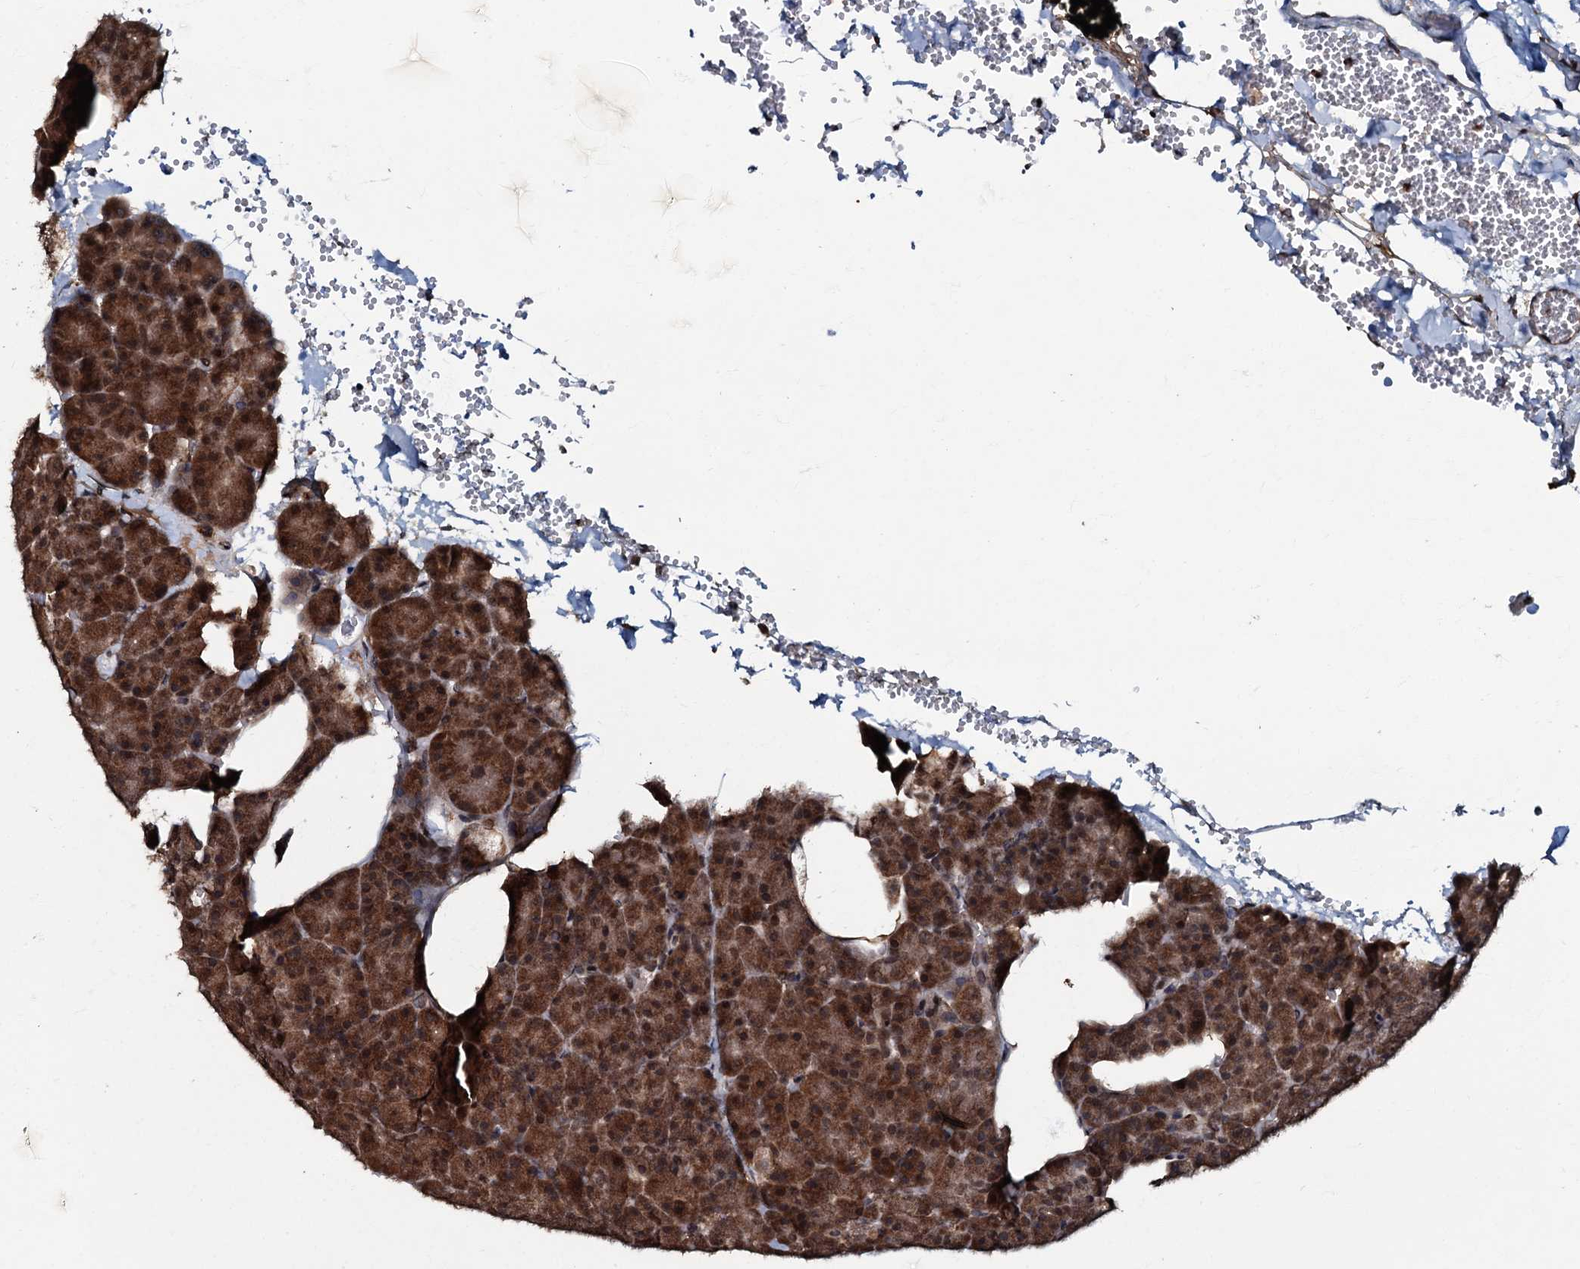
{"staining": {"intensity": "strong", "quantity": ">75%", "location": "cytoplasmic/membranous,nuclear"}, "tissue": "pancreas", "cell_type": "Exocrine glandular cells", "image_type": "normal", "snomed": [{"axis": "morphology", "description": "Normal tissue, NOS"}, {"axis": "morphology", "description": "Carcinoid, malignant, NOS"}, {"axis": "topography", "description": "Pancreas"}], "caption": "Strong cytoplasmic/membranous,nuclear expression is appreciated in about >75% of exocrine glandular cells in normal pancreas.", "gene": "C18orf32", "patient": {"sex": "female", "age": 35}}